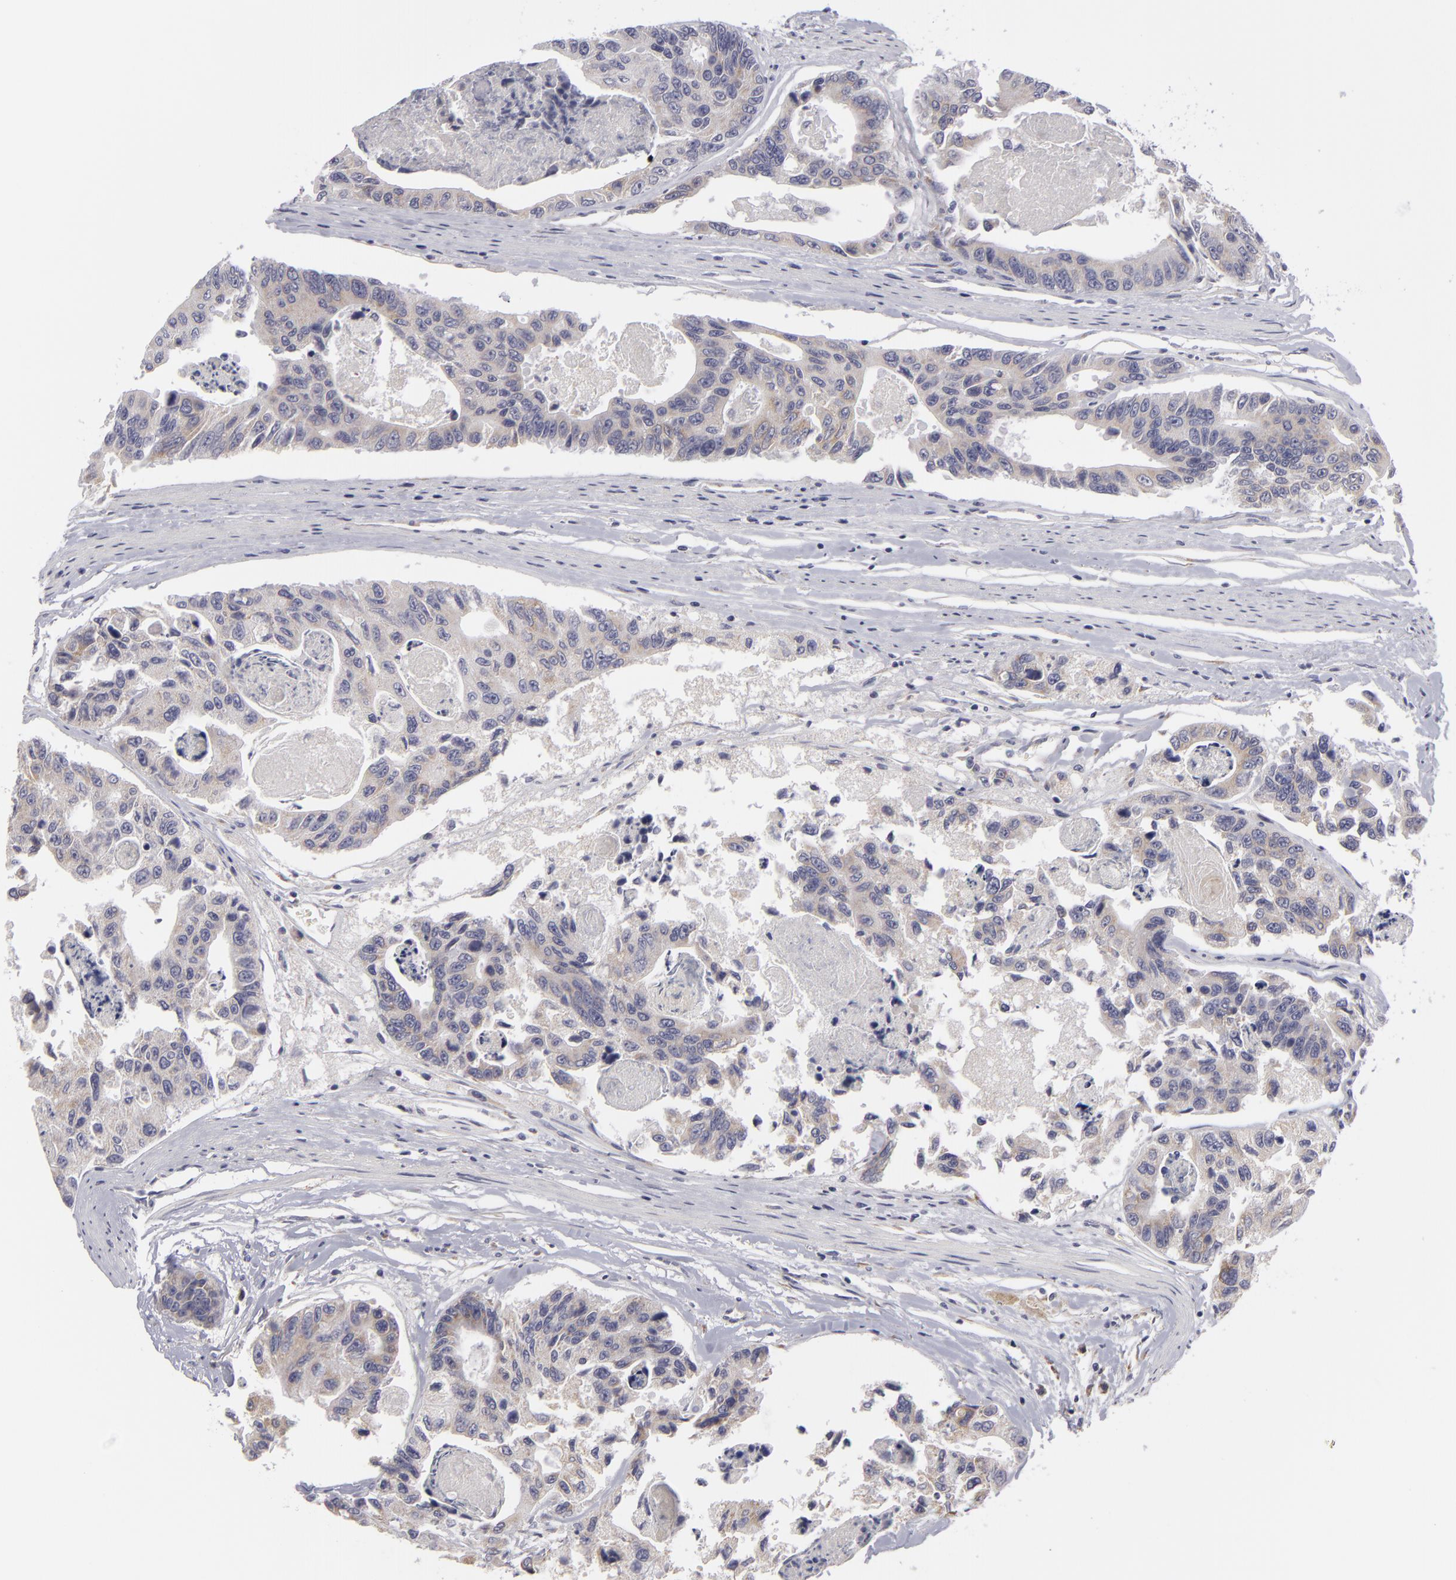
{"staining": {"intensity": "weak", "quantity": "25%-75%", "location": "cytoplasmic/membranous"}, "tissue": "colorectal cancer", "cell_type": "Tumor cells", "image_type": "cancer", "snomed": [{"axis": "morphology", "description": "Adenocarcinoma, NOS"}, {"axis": "topography", "description": "Colon"}], "caption": "This is a photomicrograph of immunohistochemistry staining of colorectal adenocarcinoma, which shows weak positivity in the cytoplasmic/membranous of tumor cells.", "gene": "ATP2B3", "patient": {"sex": "female", "age": 86}}